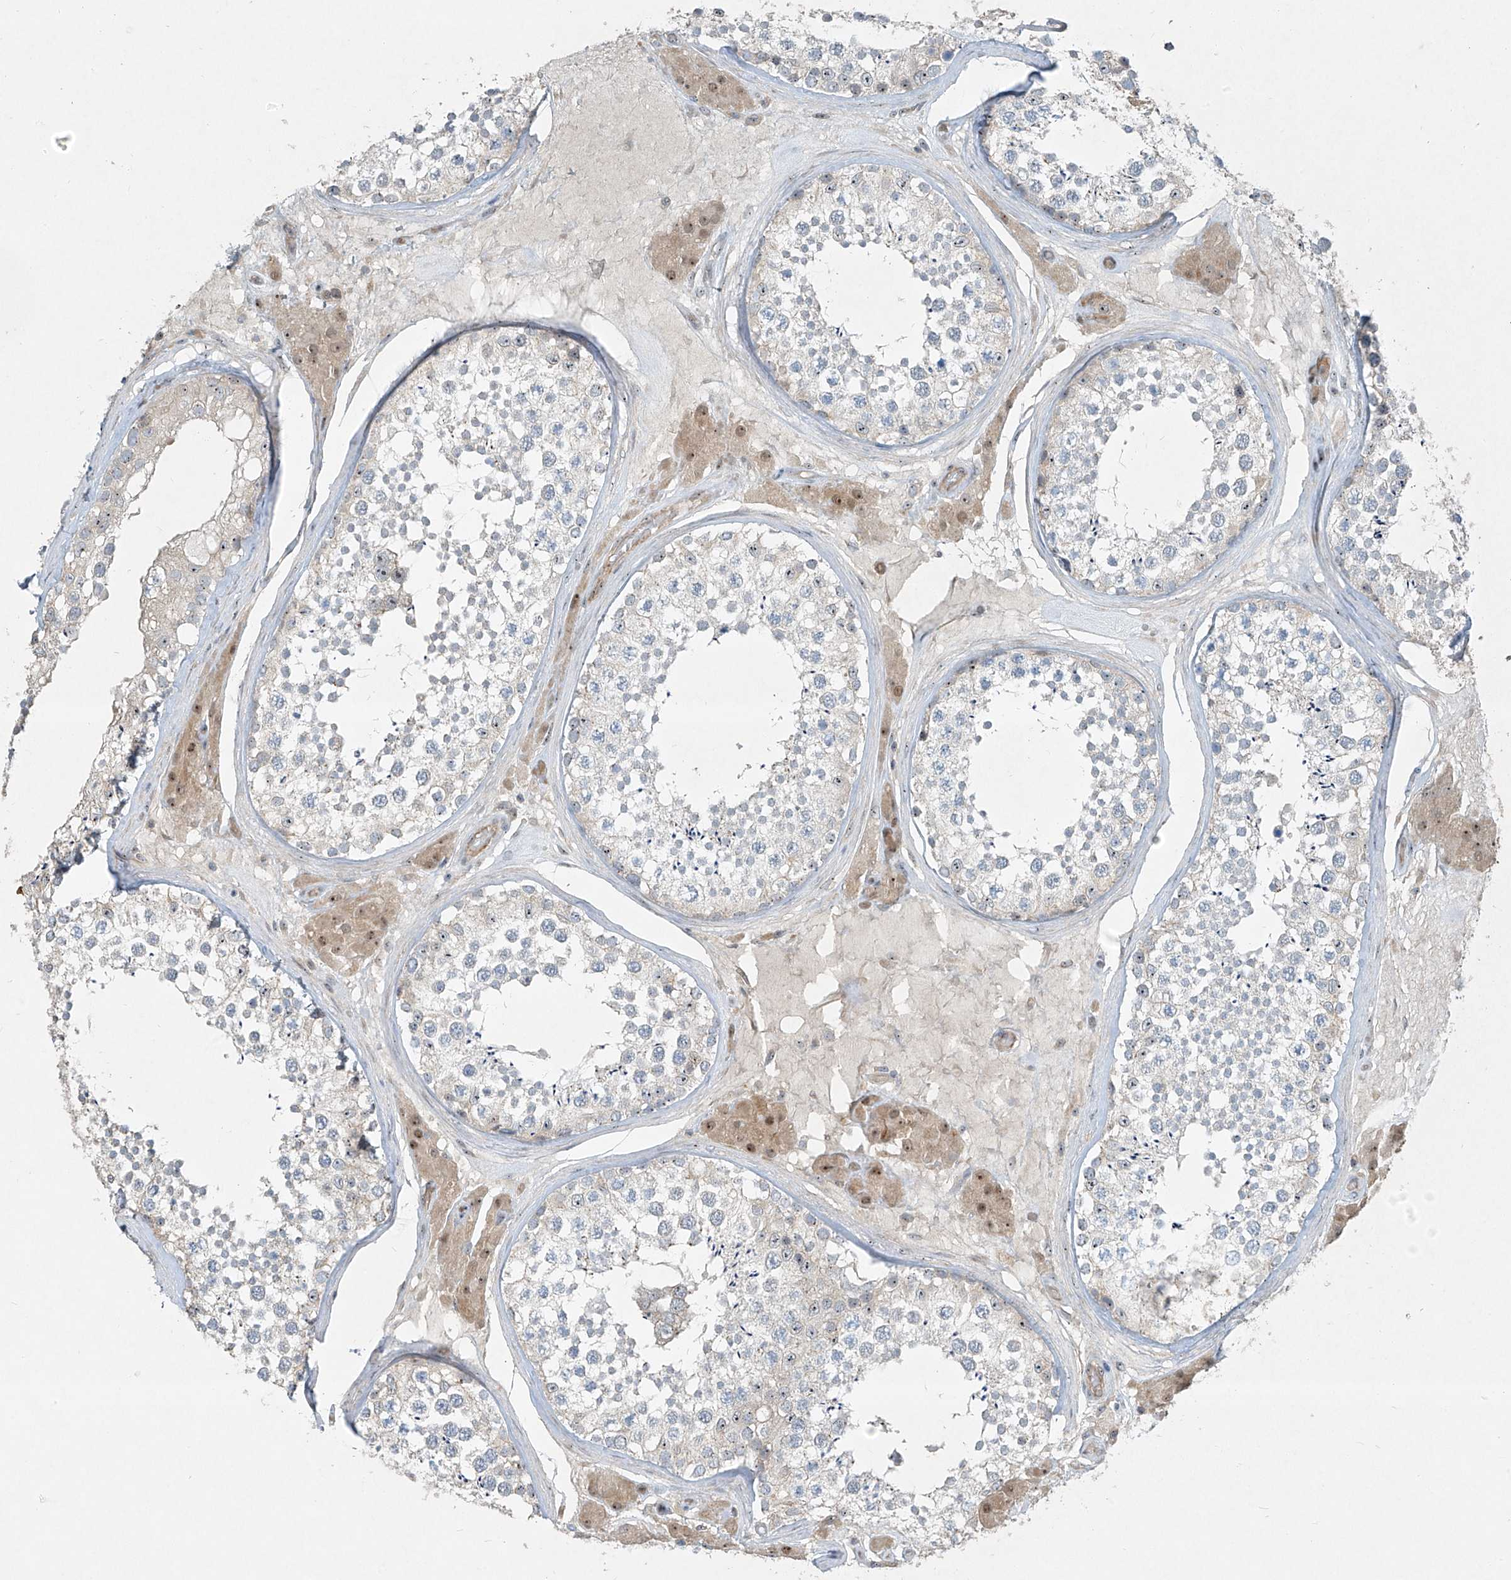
{"staining": {"intensity": "negative", "quantity": "none", "location": "none"}, "tissue": "testis", "cell_type": "Cells in seminiferous ducts", "image_type": "normal", "snomed": [{"axis": "morphology", "description": "Normal tissue, NOS"}, {"axis": "topography", "description": "Testis"}], "caption": "DAB immunohistochemical staining of normal human testis reveals no significant positivity in cells in seminiferous ducts. (DAB (3,3'-diaminobenzidine) immunohistochemistry, high magnification).", "gene": "PPCS", "patient": {"sex": "male", "age": 46}}